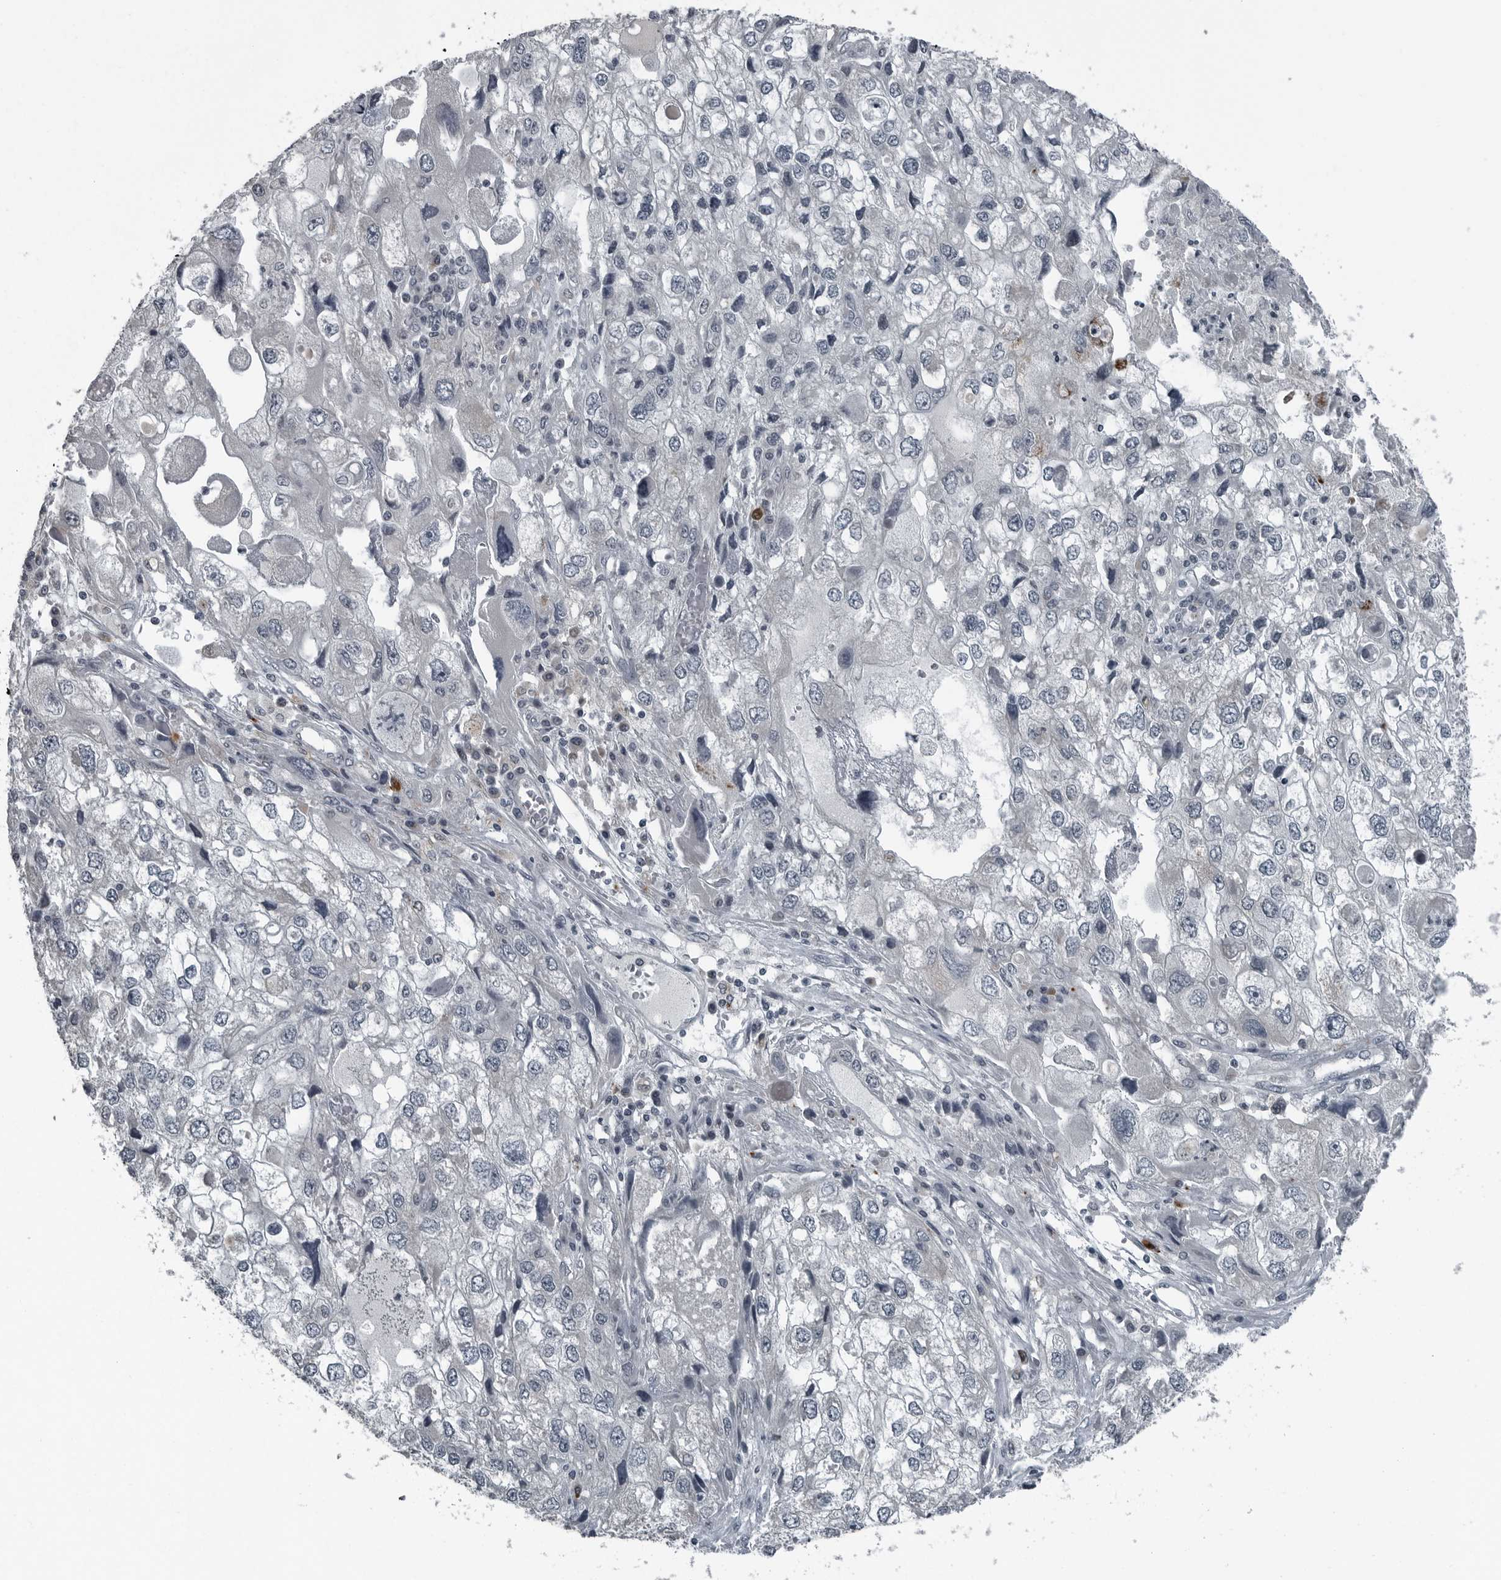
{"staining": {"intensity": "negative", "quantity": "none", "location": "none"}, "tissue": "endometrial cancer", "cell_type": "Tumor cells", "image_type": "cancer", "snomed": [{"axis": "morphology", "description": "Adenocarcinoma, NOS"}, {"axis": "topography", "description": "Endometrium"}], "caption": "Immunohistochemistry image of human endometrial cancer stained for a protein (brown), which reveals no staining in tumor cells.", "gene": "GAK", "patient": {"sex": "female", "age": 49}}